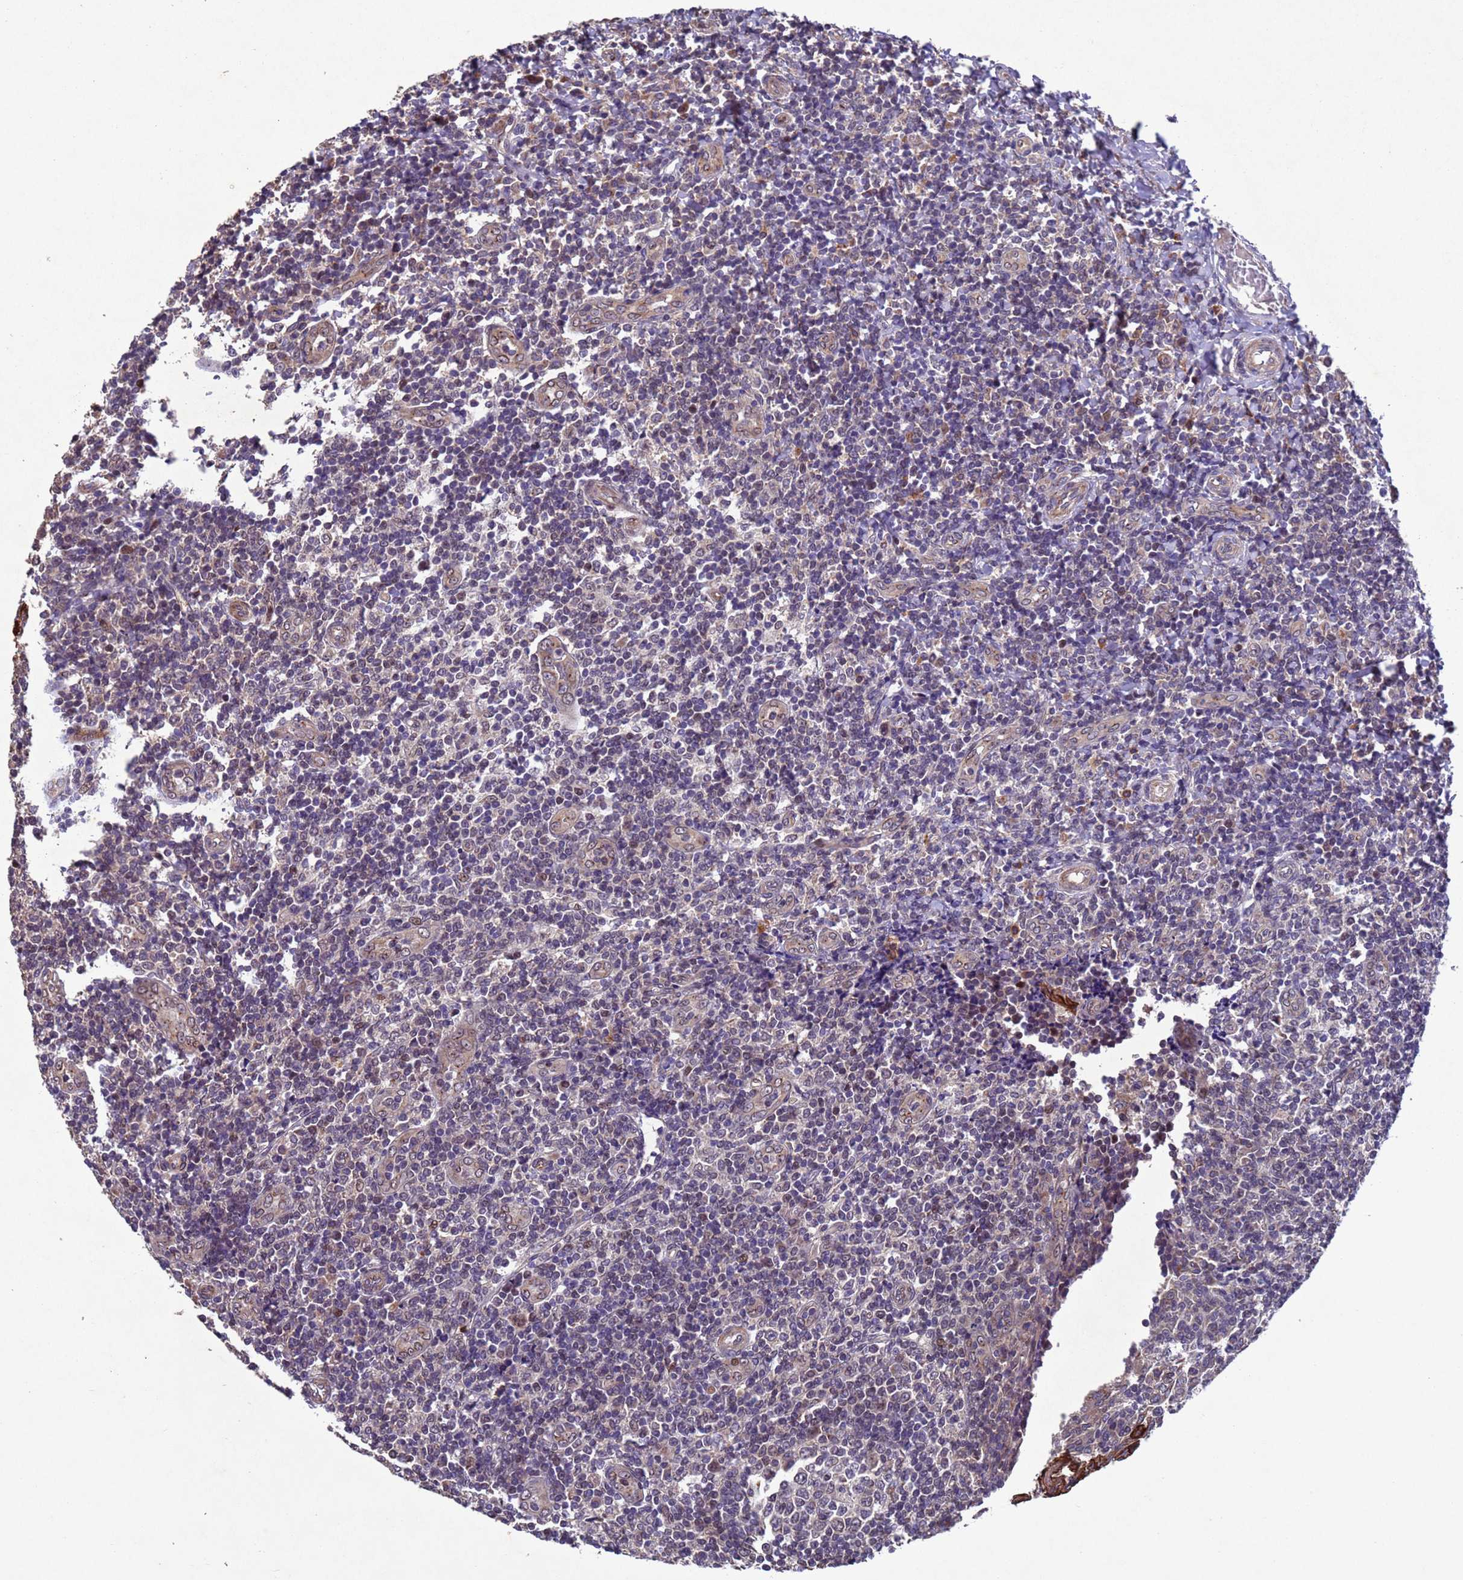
{"staining": {"intensity": "moderate", "quantity": "25%-75%", "location": "nuclear"}, "tissue": "tonsil", "cell_type": "Germinal center cells", "image_type": "normal", "snomed": [{"axis": "morphology", "description": "Normal tissue, NOS"}, {"axis": "topography", "description": "Tonsil"}], "caption": "A photomicrograph showing moderate nuclear staining in approximately 25%-75% of germinal center cells in benign tonsil, as visualized by brown immunohistochemical staining.", "gene": "TBK1", "patient": {"sex": "female", "age": 19}}